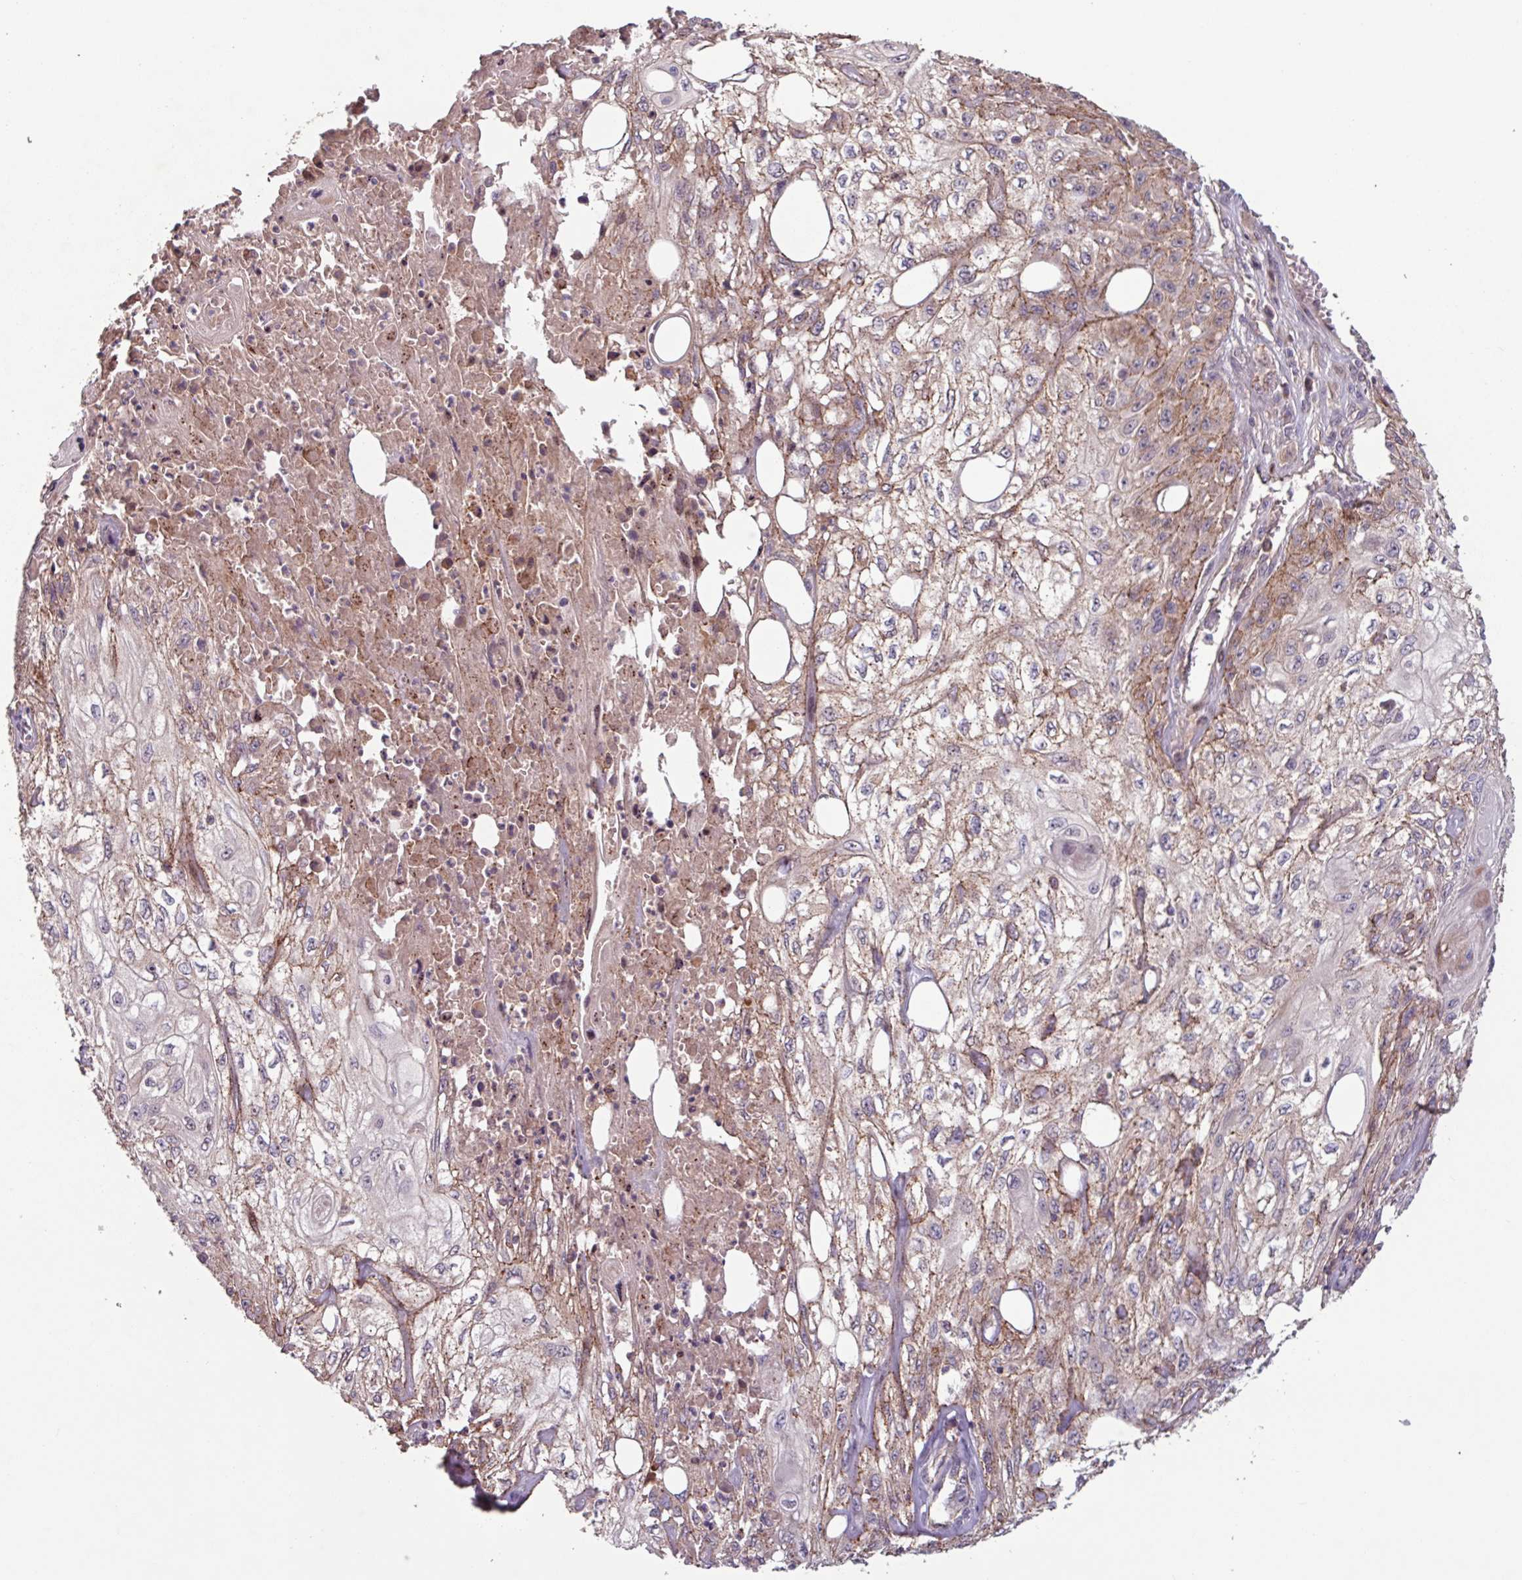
{"staining": {"intensity": "moderate", "quantity": "<25%", "location": "cytoplasmic/membranous"}, "tissue": "skin cancer", "cell_type": "Tumor cells", "image_type": "cancer", "snomed": [{"axis": "morphology", "description": "Squamous cell carcinoma, NOS"}, {"axis": "morphology", "description": "Squamous cell carcinoma, metastatic, NOS"}, {"axis": "topography", "description": "Skin"}, {"axis": "topography", "description": "Lymph node"}], "caption": "An image of human squamous cell carcinoma (skin) stained for a protein demonstrates moderate cytoplasmic/membranous brown staining in tumor cells.", "gene": "TMEM88", "patient": {"sex": "male", "age": 75}}